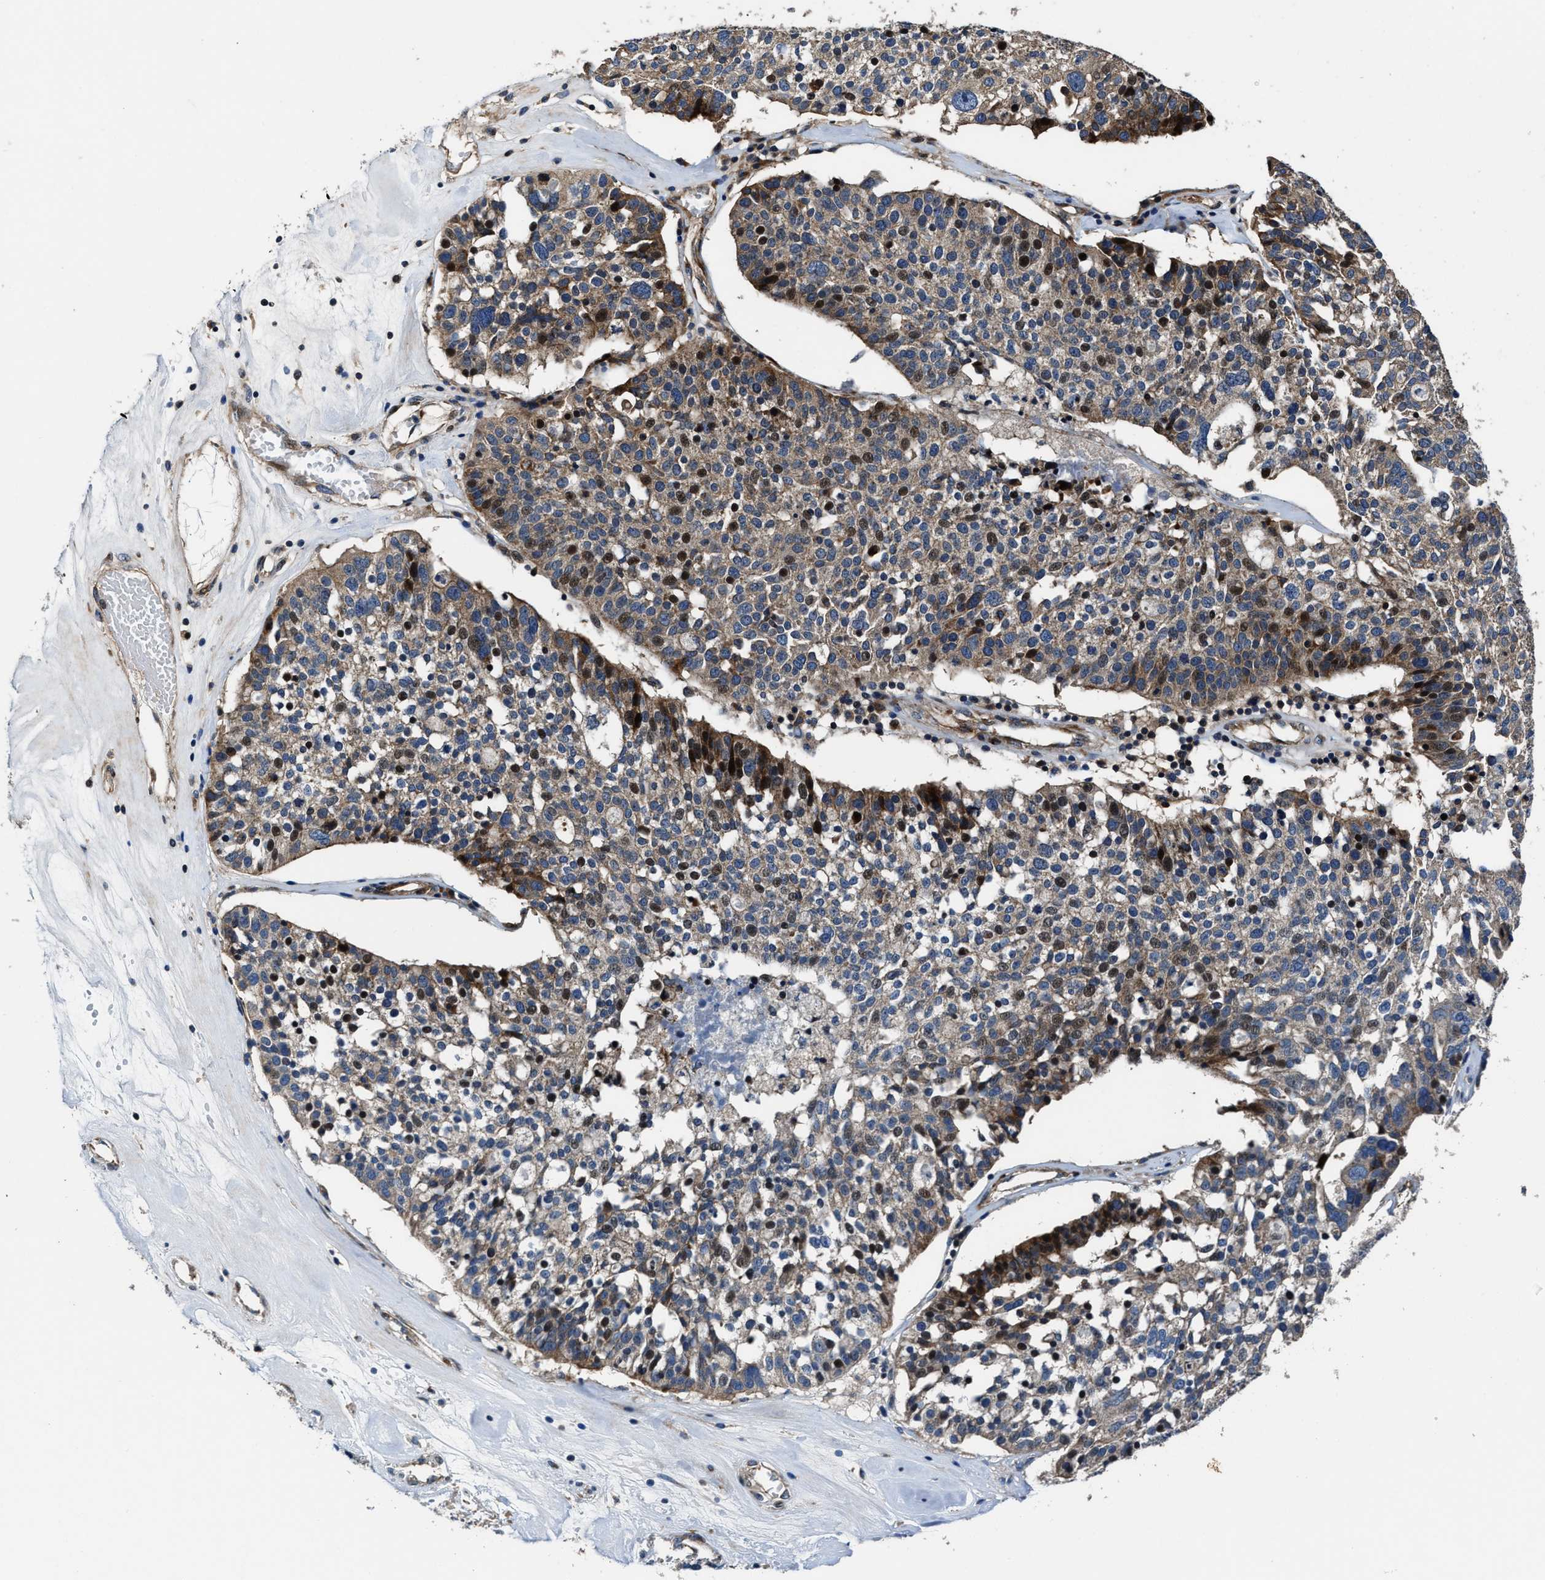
{"staining": {"intensity": "moderate", "quantity": ">75%", "location": "cytoplasmic/membranous"}, "tissue": "ovarian cancer", "cell_type": "Tumor cells", "image_type": "cancer", "snomed": [{"axis": "morphology", "description": "Cystadenocarcinoma, serous, NOS"}, {"axis": "topography", "description": "Ovary"}], "caption": "Ovarian cancer stained for a protein (brown) displays moderate cytoplasmic/membranous positive staining in about >75% of tumor cells.", "gene": "PTAR1", "patient": {"sex": "female", "age": 59}}